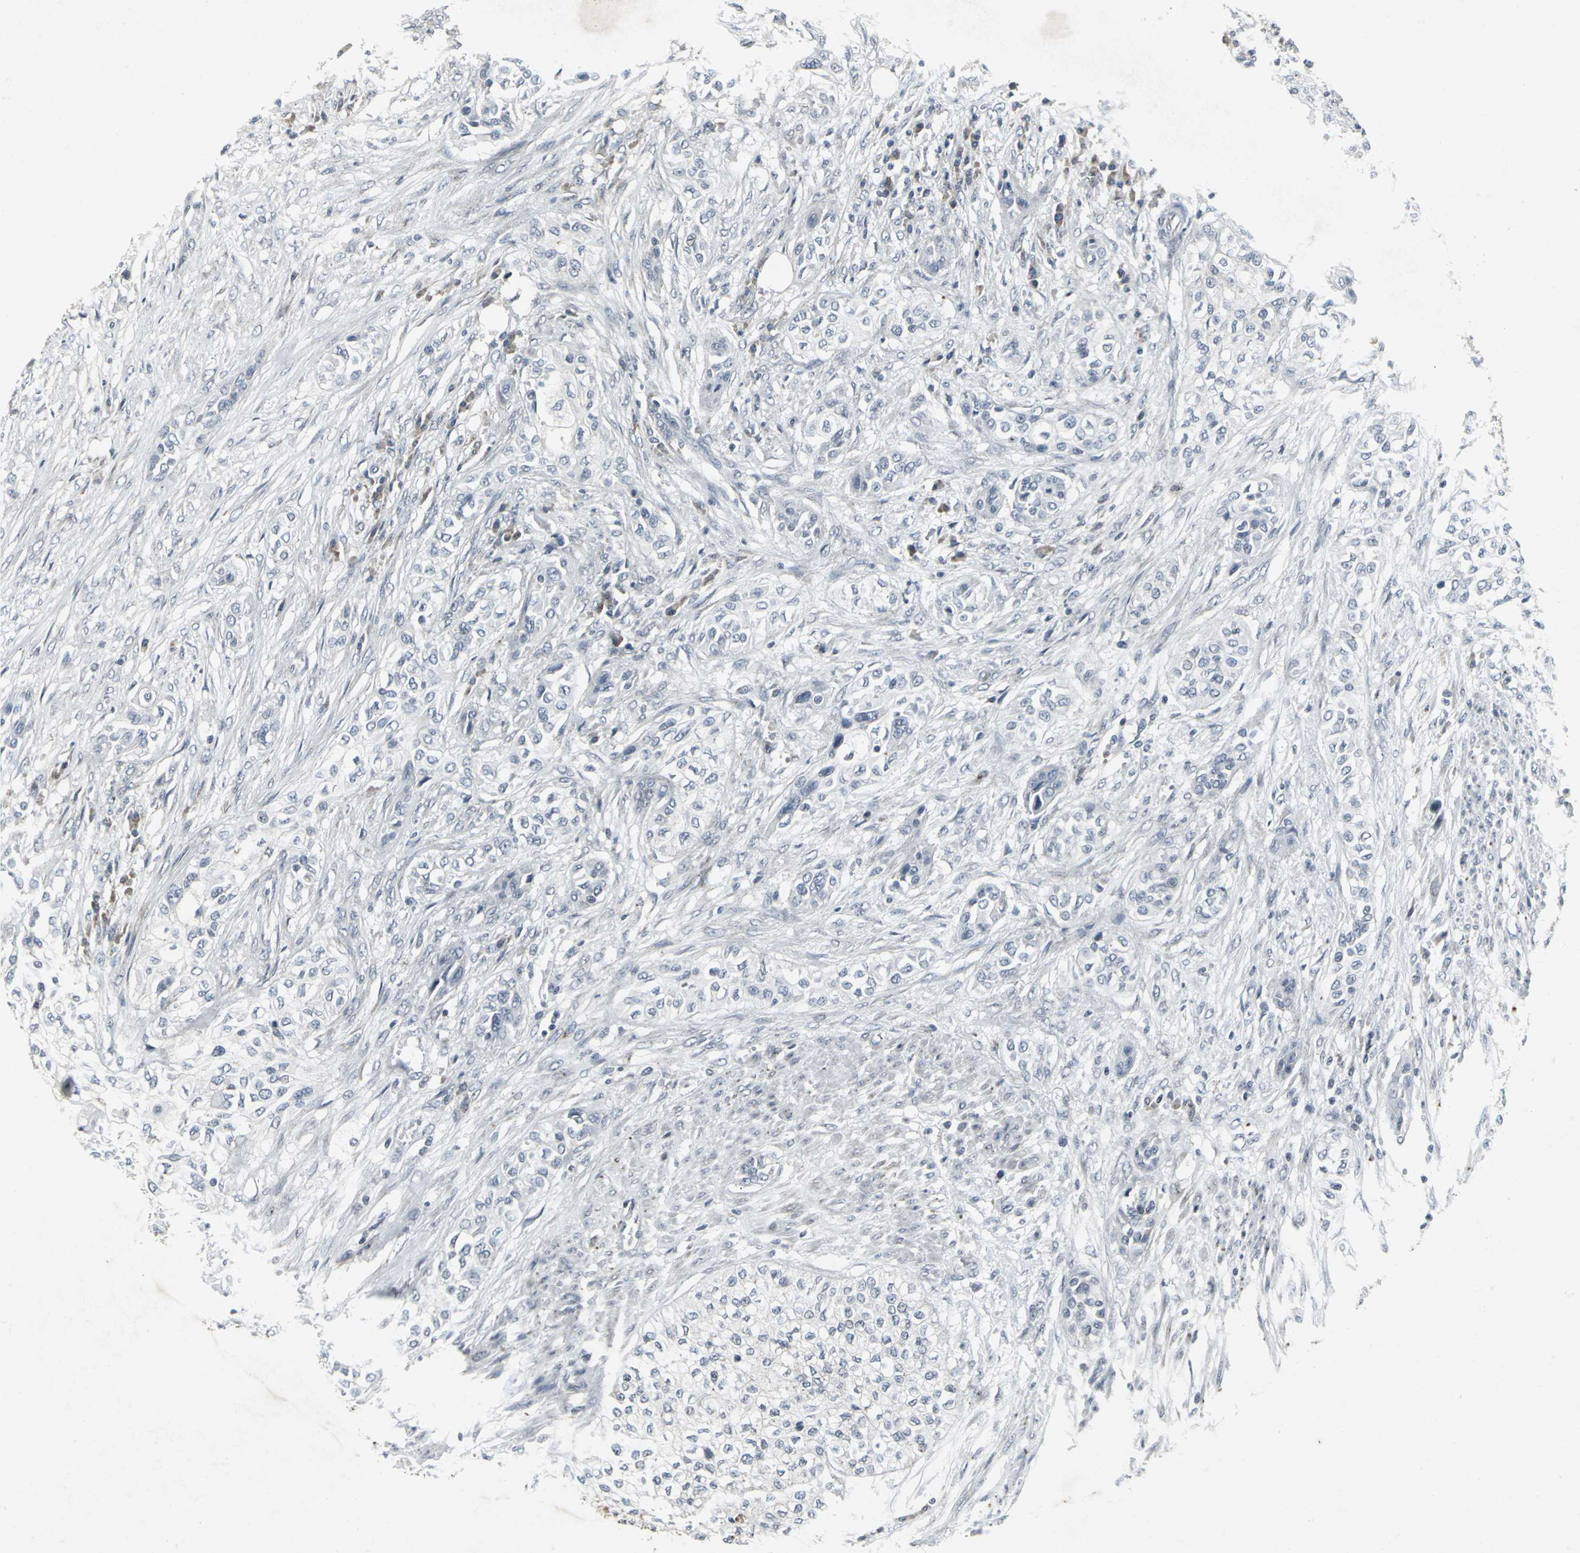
{"staining": {"intensity": "negative", "quantity": "none", "location": "none"}, "tissue": "urothelial cancer", "cell_type": "Tumor cells", "image_type": "cancer", "snomed": [{"axis": "morphology", "description": "Urothelial carcinoma, High grade"}, {"axis": "topography", "description": "Urinary bladder"}], "caption": "The image displays no significant staining in tumor cells of urothelial carcinoma (high-grade).", "gene": "BMP4", "patient": {"sex": "male", "age": 74}}